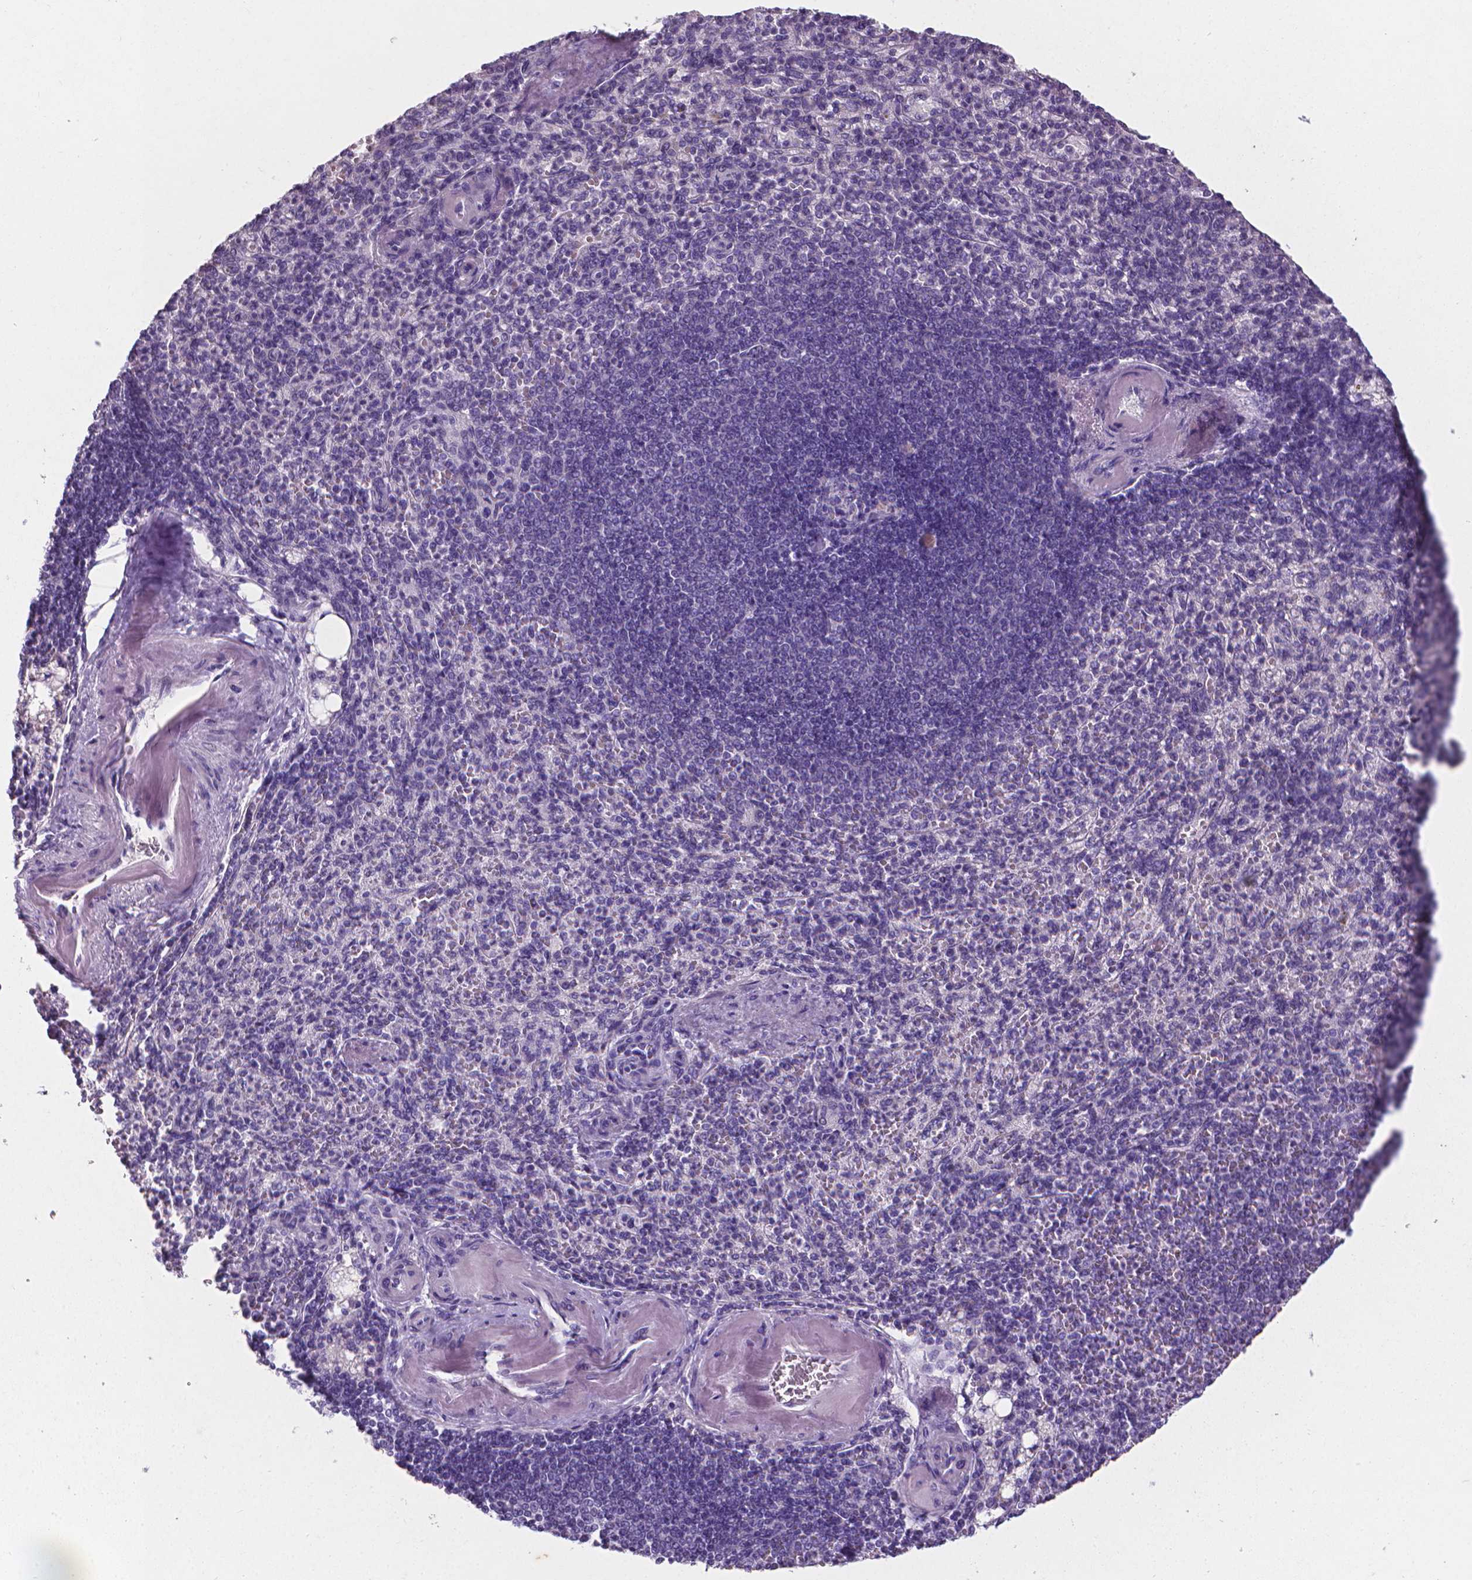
{"staining": {"intensity": "negative", "quantity": "none", "location": "none"}, "tissue": "spleen", "cell_type": "Cells in red pulp", "image_type": "normal", "snomed": [{"axis": "morphology", "description": "Normal tissue, NOS"}, {"axis": "topography", "description": "Spleen"}], "caption": "Micrograph shows no significant protein positivity in cells in red pulp of normal spleen.", "gene": "XPNPEP2", "patient": {"sex": "female", "age": 74}}